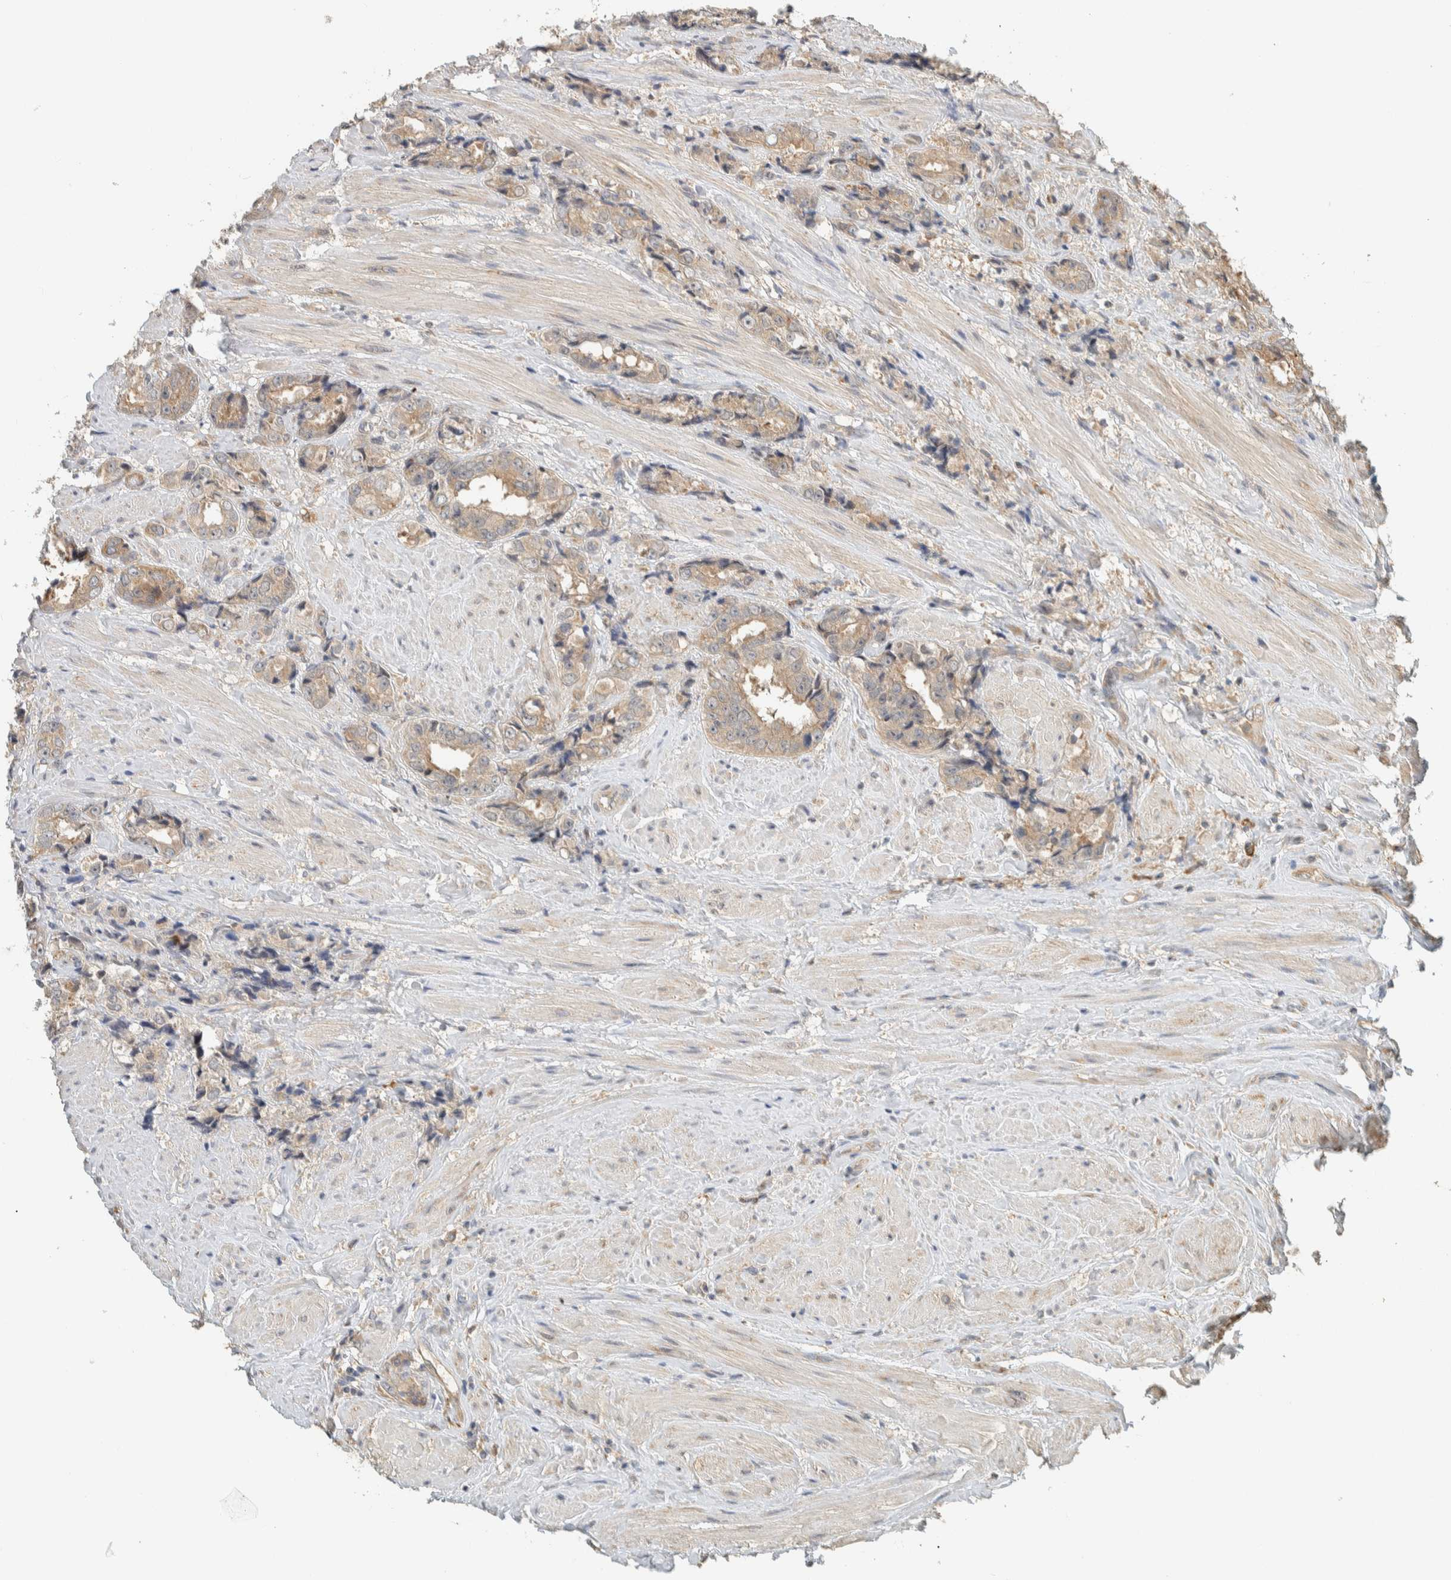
{"staining": {"intensity": "weak", "quantity": "25%-75%", "location": "cytoplasmic/membranous"}, "tissue": "prostate cancer", "cell_type": "Tumor cells", "image_type": "cancer", "snomed": [{"axis": "morphology", "description": "Adenocarcinoma, High grade"}, {"axis": "topography", "description": "Prostate"}], "caption": "Immunohistochemistry (DAB (3,3'-diaminobenzidine)) staining of prostate cancer displays weak cytoplasmic/membranous protein expression in about 25%-75% of tumor cells.", "gene": "RAB11FIP1", "patient": {"sex": "male", "age": 61}}